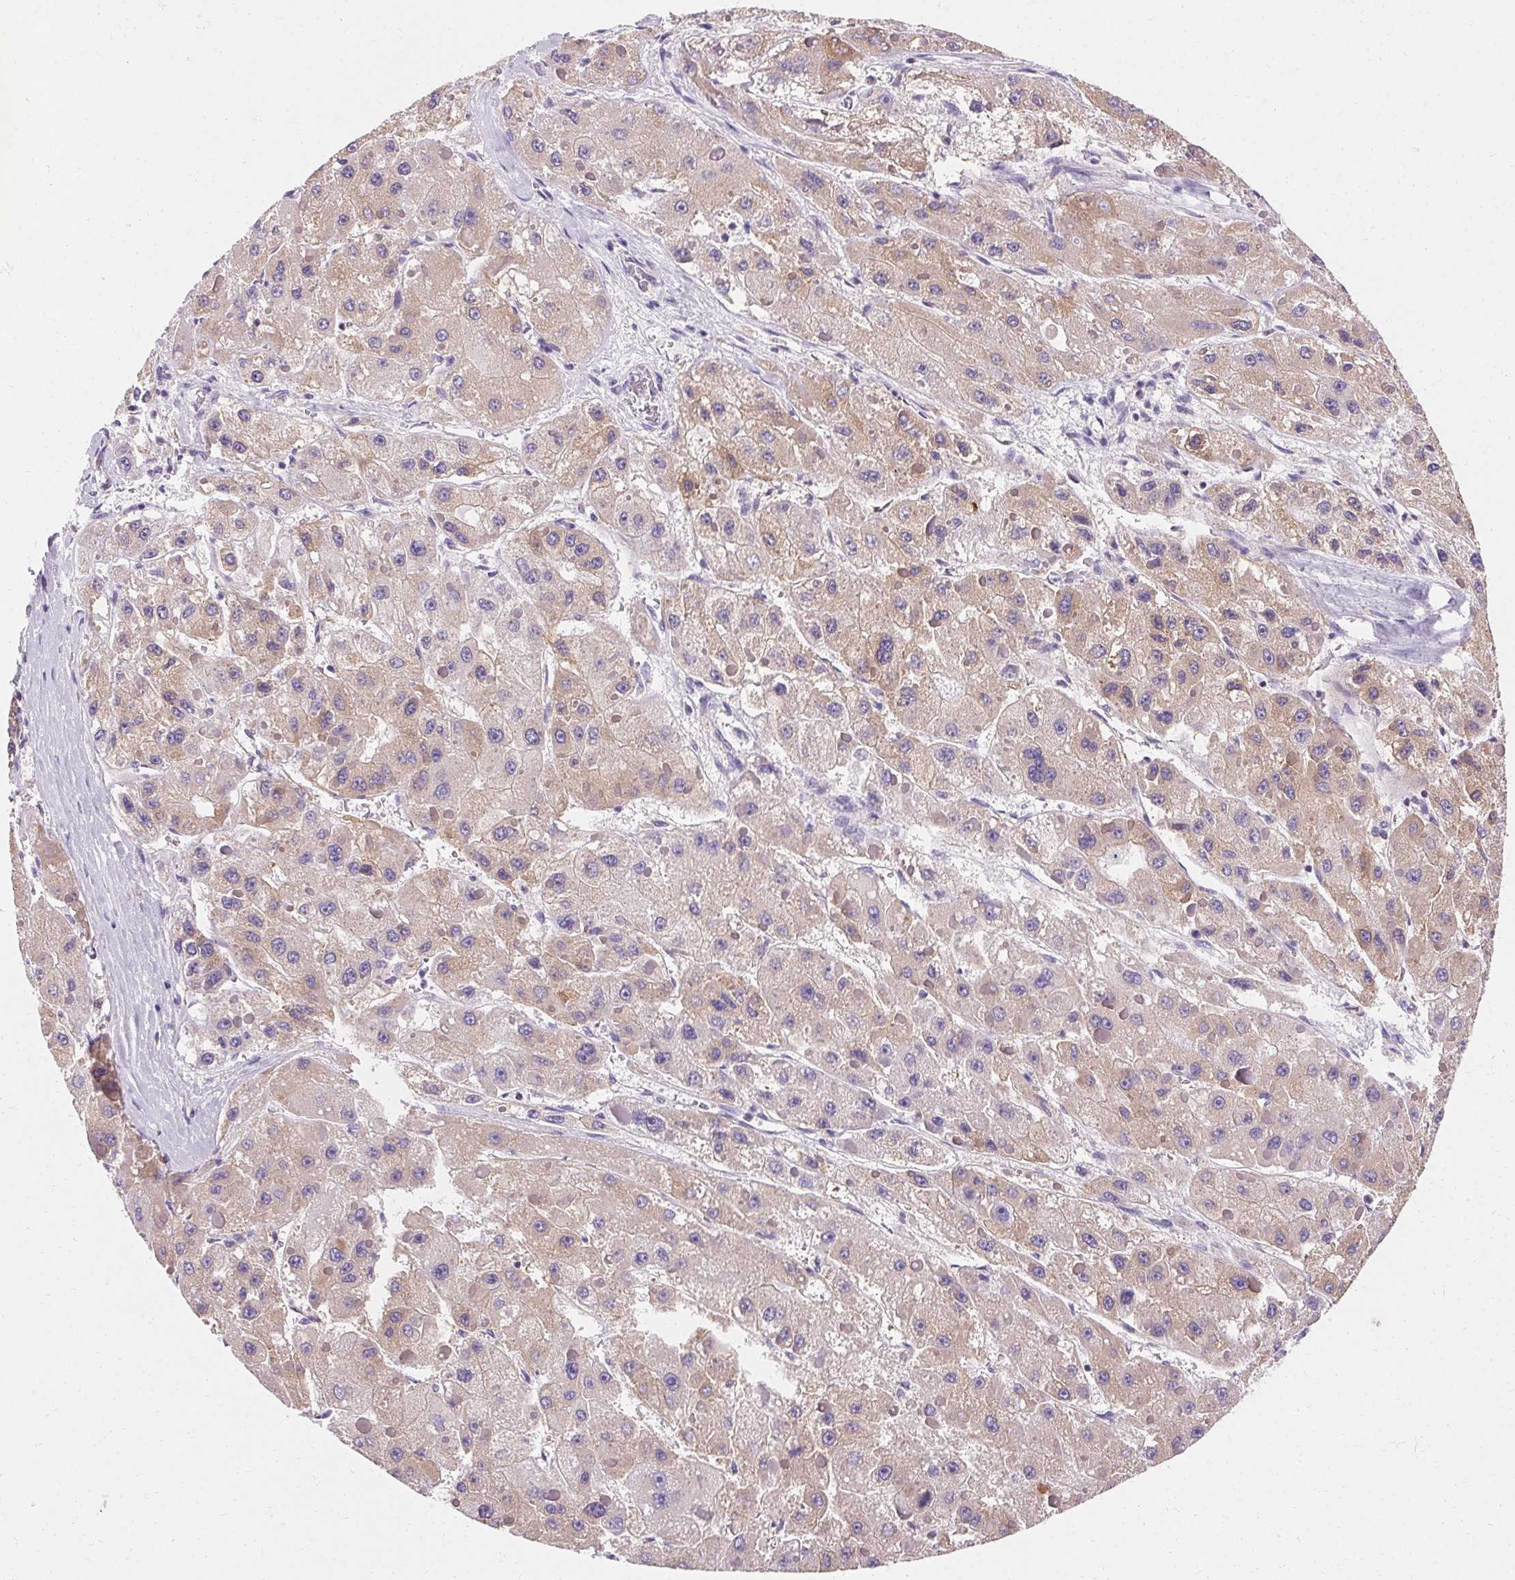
{"staining": {"intensity": "weak", "quantity": "25%-75%", "location": "cytoplasmic/membranous"}, "tissue": "liver cancer", "cell_type": "Tumor cells", "image_type": "cancer", "snomed": [{"axis": "morphology", "description": "Carcinoma, Hepatocellular, NOS"}, {"axis": "topography", "description": "Liver"}], "caption": "Brown immunohistochemical staining in liver cancer demonstrates weak cytoplasmic/membranous expression in approximately 25%-75% of tumor cells.", "gene": "ASGR2", "patient": {"sex": "female", "age": 73}}